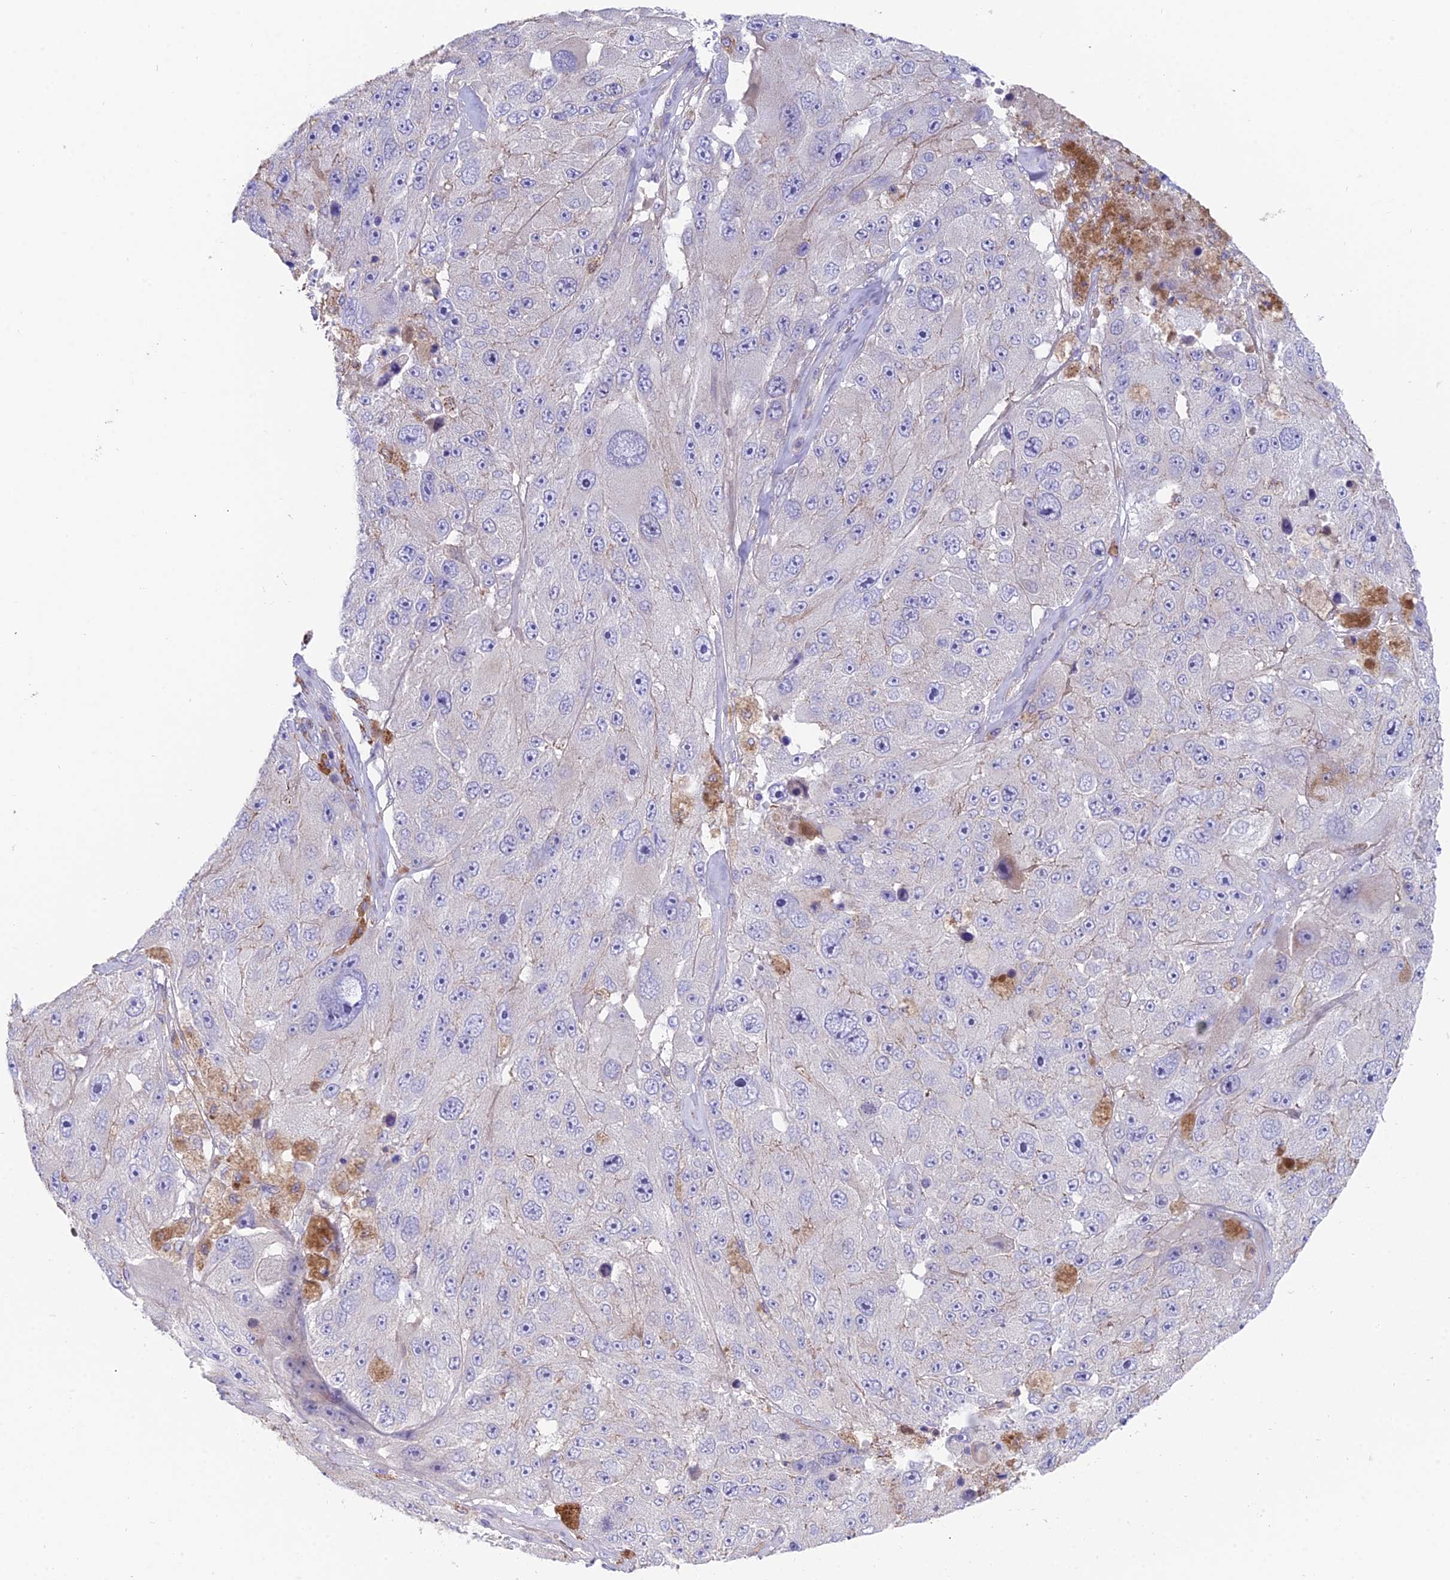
{"staining": {"intensity": "negative", "quantity": "none", "location": "none"}, "tissue": "melanoma", "cell_type": "Tumor cells", "image_type": "cancer", "snomed": [{"axis": "morphology", "description": "Malignant melanoma, Metastatic site"}, {"axis": "topography", "description": "Lymph node"}], "caption": "This histopathology image is of malignant melanoma (metastatic site) stained with immunohistochemistry to label a protein in brown with the nuclei are counter-stained blue. There is no positivity in tumor cells.", "gene": "TIGD6", "patient": {"sex": "male", "age": 62}}